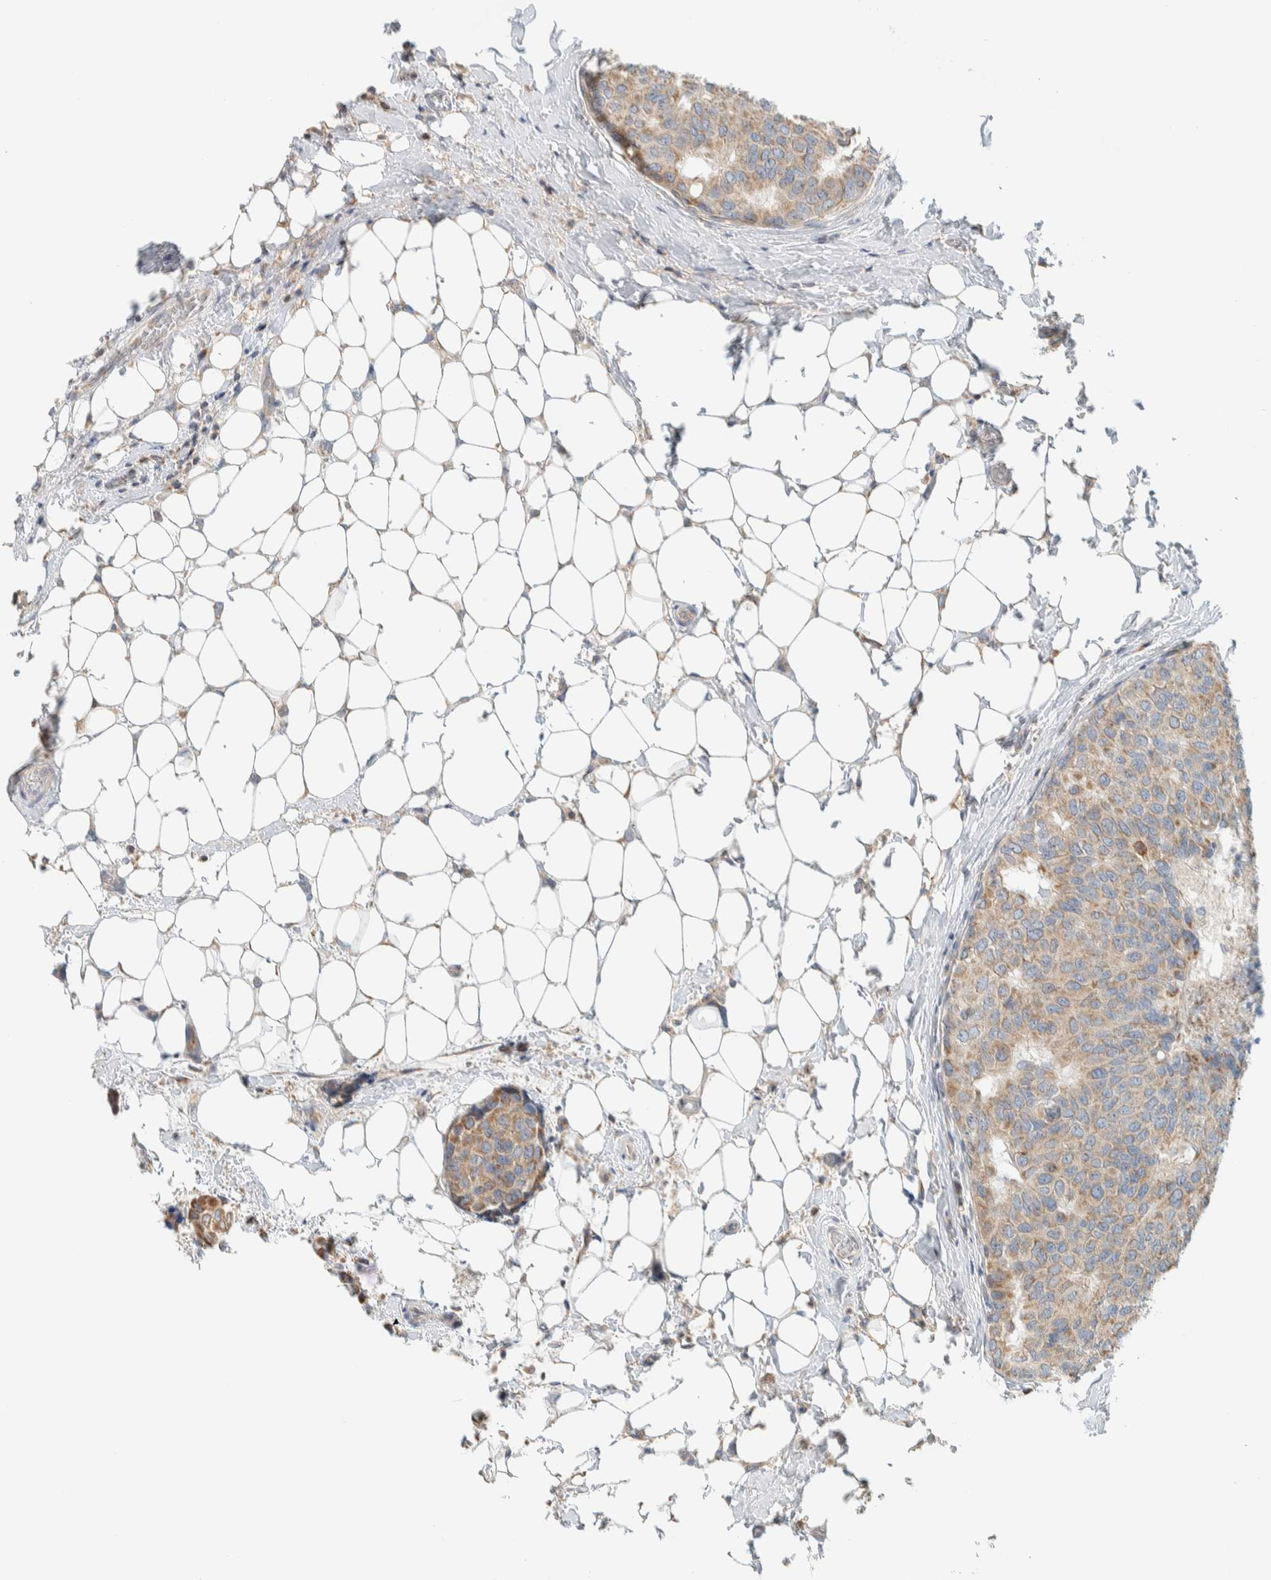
{"staining": {"intensity": "moderate", "quantity": ">75%", "location": "cytoplasmic/membranous"}, "tissue": "breast cancer", "cell_type": "Tumor cells", "image_type": "cancer", "snomed": [{"axis": "morphology", "description": "Normal tissue, NOS"}, {"axis": "morphology", "description": "Duct carcinoma"}, {"axis": "topography", "description": "Breast"}], "caption": "Immunohistochemical staining of breast invasive ductal carcinoma reveals medium levels of moderate cytoplasmic/membranous staining in approximately >75% of tumor cells. The protein is stained brown, and the nuclei are stained in blue (DAB (3,3'-diaminobenzidine) IHC with brightfield microscopy, high magnification).", "gene": "CCDC57", "patient": {"sex": "female", "age": 43}}